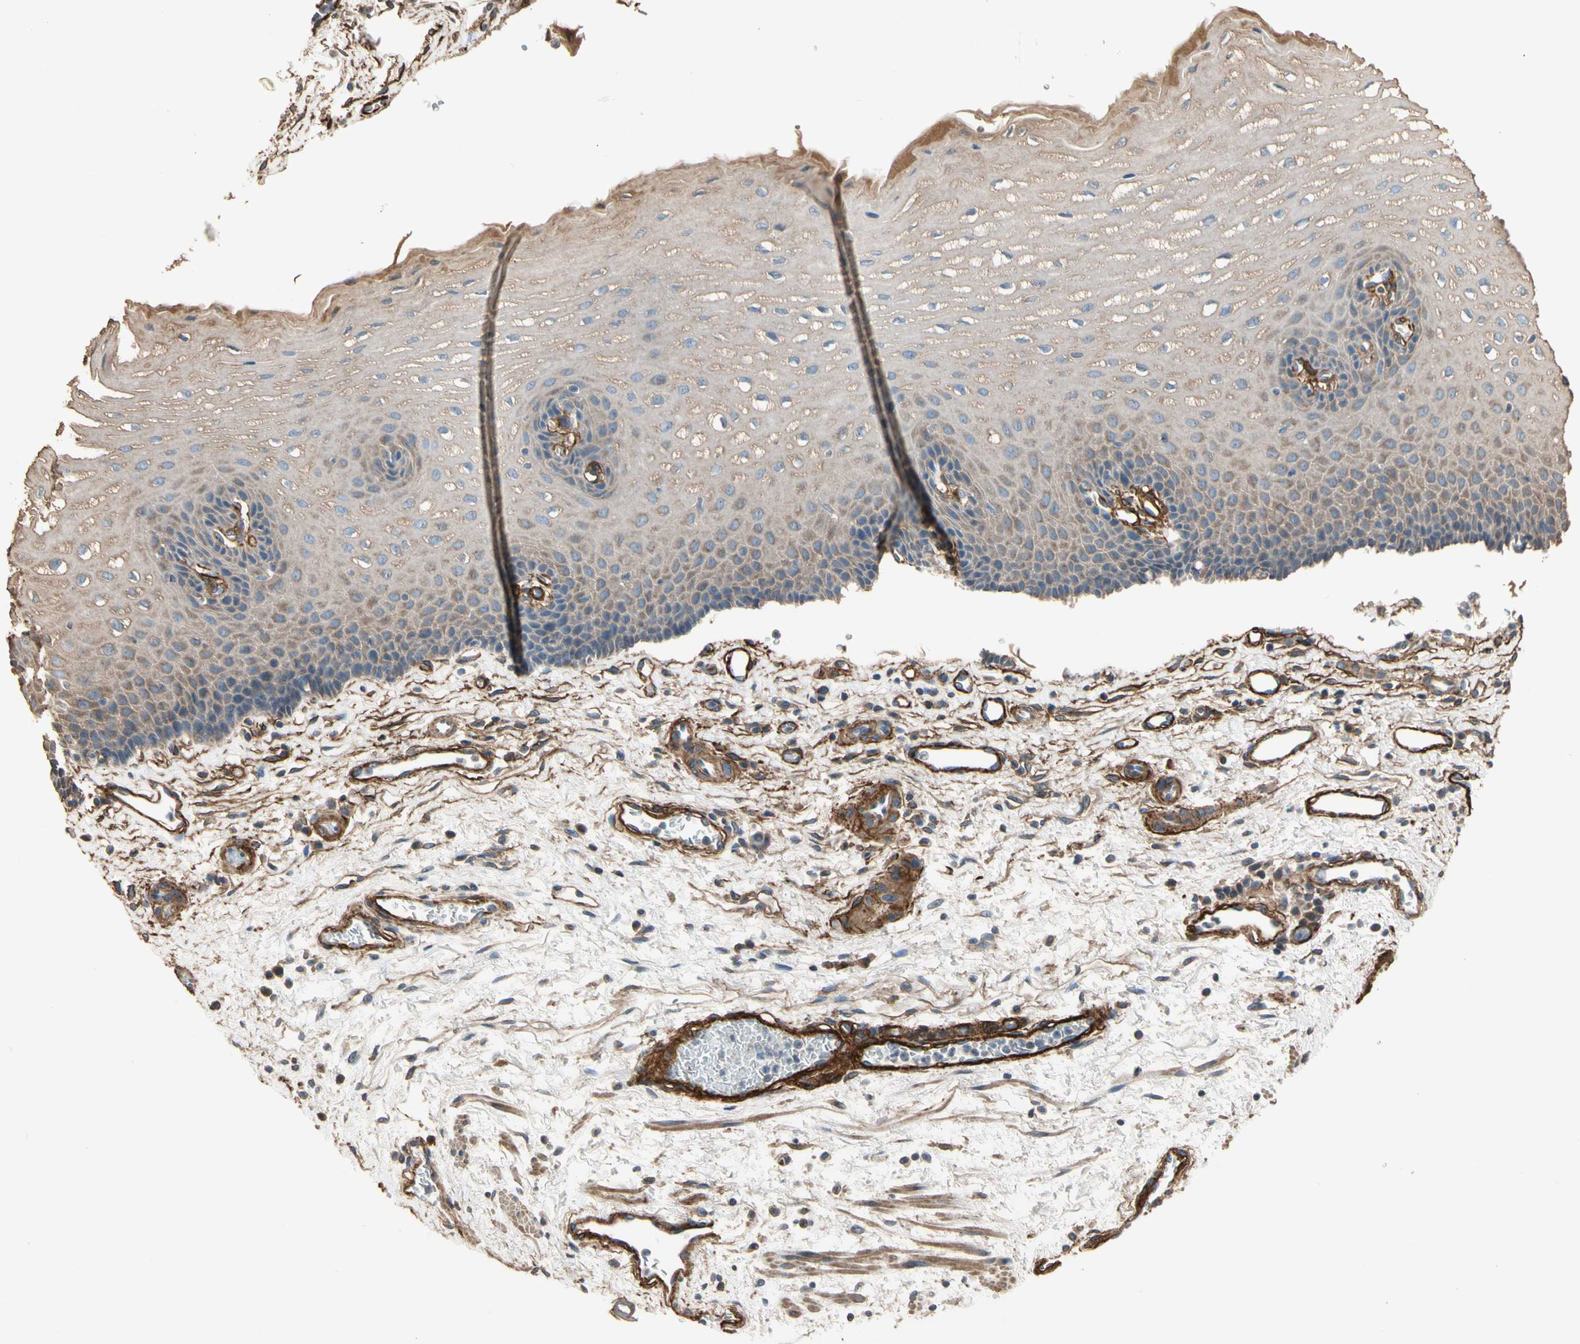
{"staining": {"intensity": "moderate", "quantity": "<25%", "location": "cytoplasmic/membranous"}, "tissue": "esophagus", "cell_type": "Squamous epithelial cells", "image_type": "normal", "snomed": [{"axis": "morphology", "description": "Normal tissue, NOS"}, {"axis": "topography", "description": "Esophagus"}], "caption": "A high-resolution photomicrograph shows immunohistochemistry staining of benign esophagus, which demonstrates moderate cytoplasmic/membranous staining in approximately <25% of squamous epithelial cells.", "gene": "SUSD2", "patient": {"sex": "male", "age": 54}}